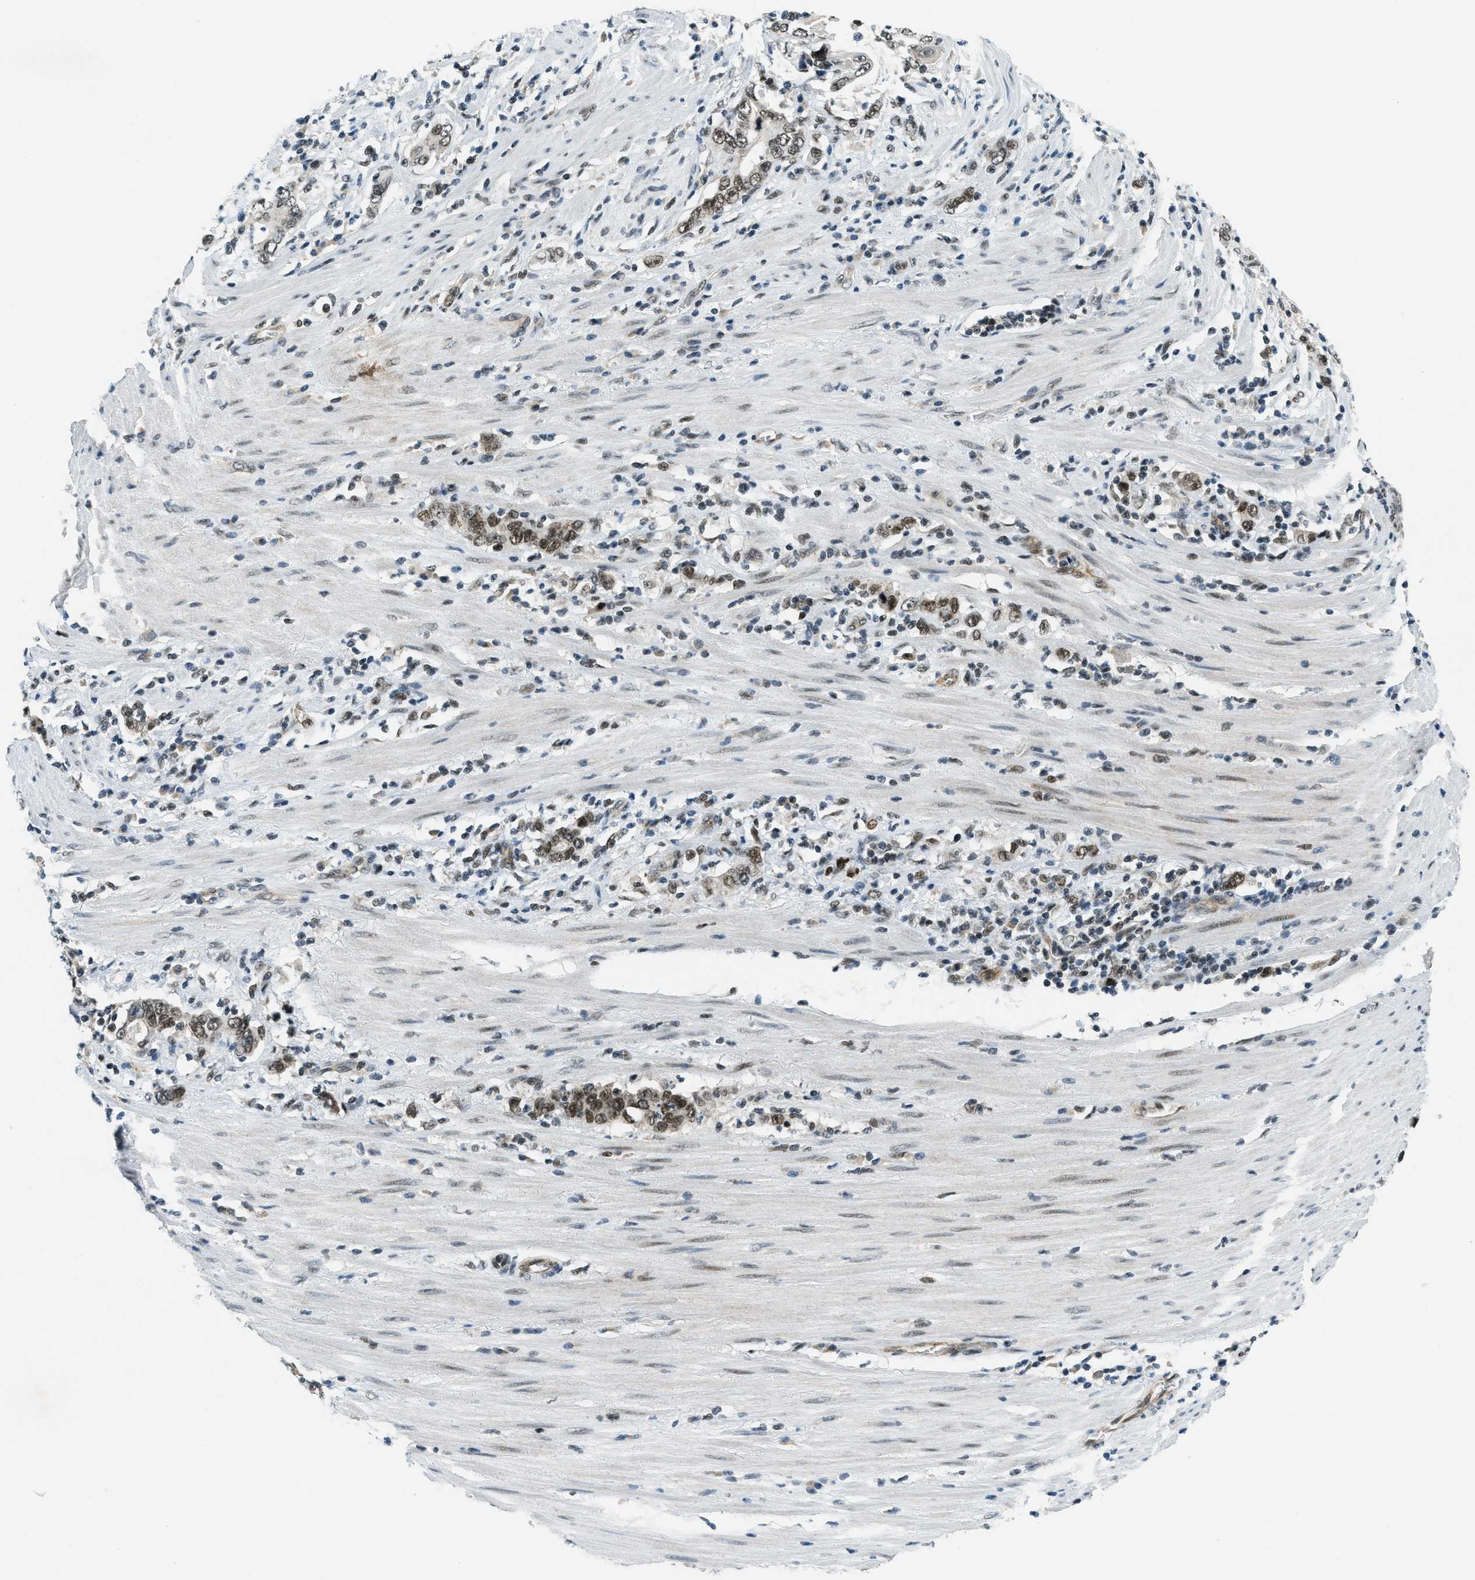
{"staining": {"intensity": "moderate", "quantity": ">75%", "location": "nuclear"}, "tissue": "stomach cancer", "cell_type": "Tumor cells", "image_type": "cancer", "snomed": [{"axis": "morphology", "description": "Adenocarcinoma, NOS"}, {"axis": "topography", "description": "Stomach, lower"}], "caption": "Stomach cancer (adenocarcinoma) stained with DAB (3,3'-diaminobenzidine) IHC exhibits medium levels of moderate nuclear expression in approximately >75% of tumor cells. Using DAB (brown) and hematoxylin (blue) stains, captured at high magnification using brightfield microscopy.", "gene": "KLF6", "patient": {"sex": "female", "age": 72}}